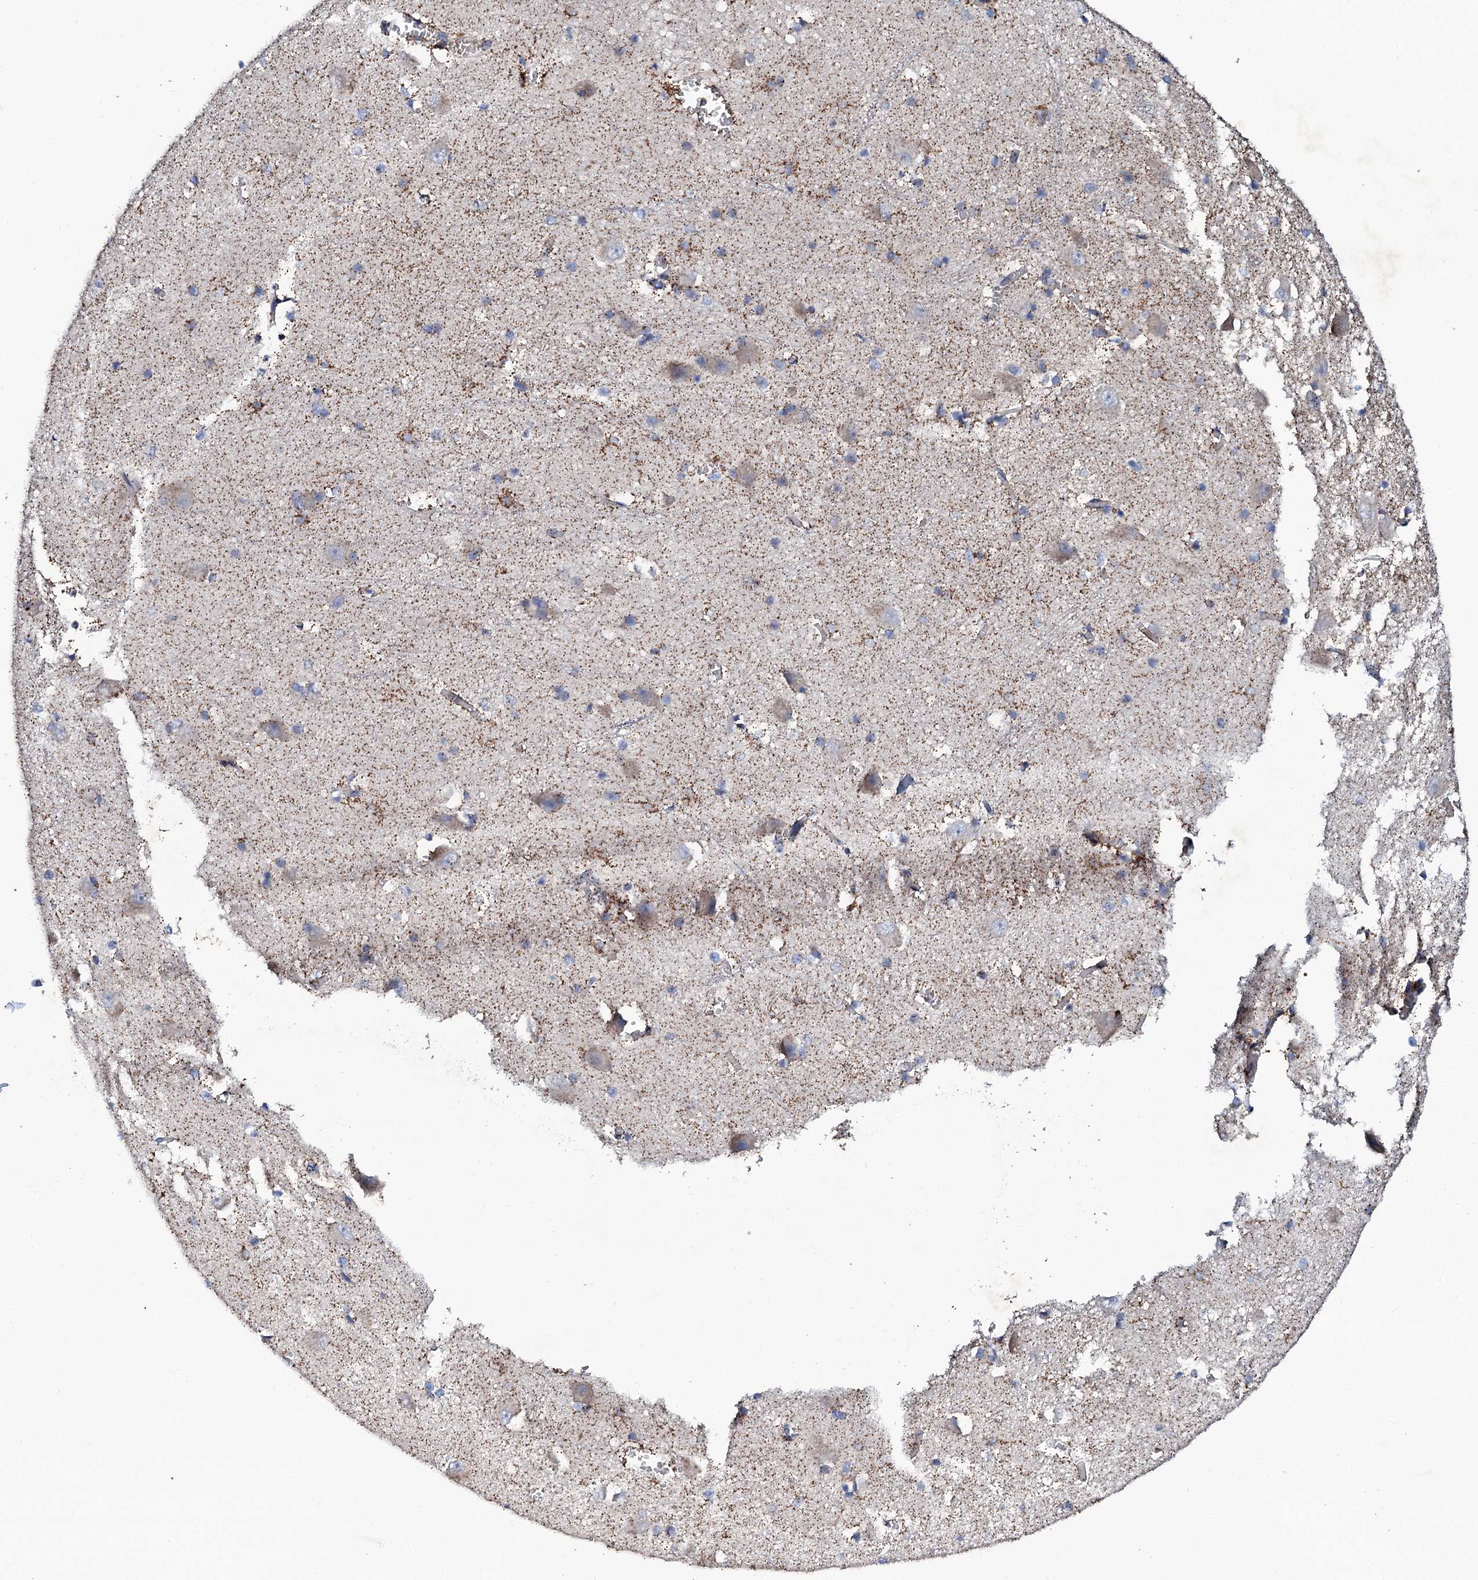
{"staining": {"intensity": "negative", "quantity": "none", "location": "none"}, "tissue": "caudate", "cell_type": "Glial cells", "image_type": "normal", "snomed": [{"axis": "morphology", "description": "Normal tissue, NOS"}, {"axis": "topography", "description": "Lateral ventricle wall"}], "caption": "Immunohistochemistry histopathology image of normal caudate: caudate stained with DAB (3,3'-diaminobenzidine) demonstrates no significant protein expression in glial cells. (Immunohistochemistry (ihc), brightfield microscopy, high magnification).", "gene": "DBX1", "patient": {"sex": "male", "age": 37}}